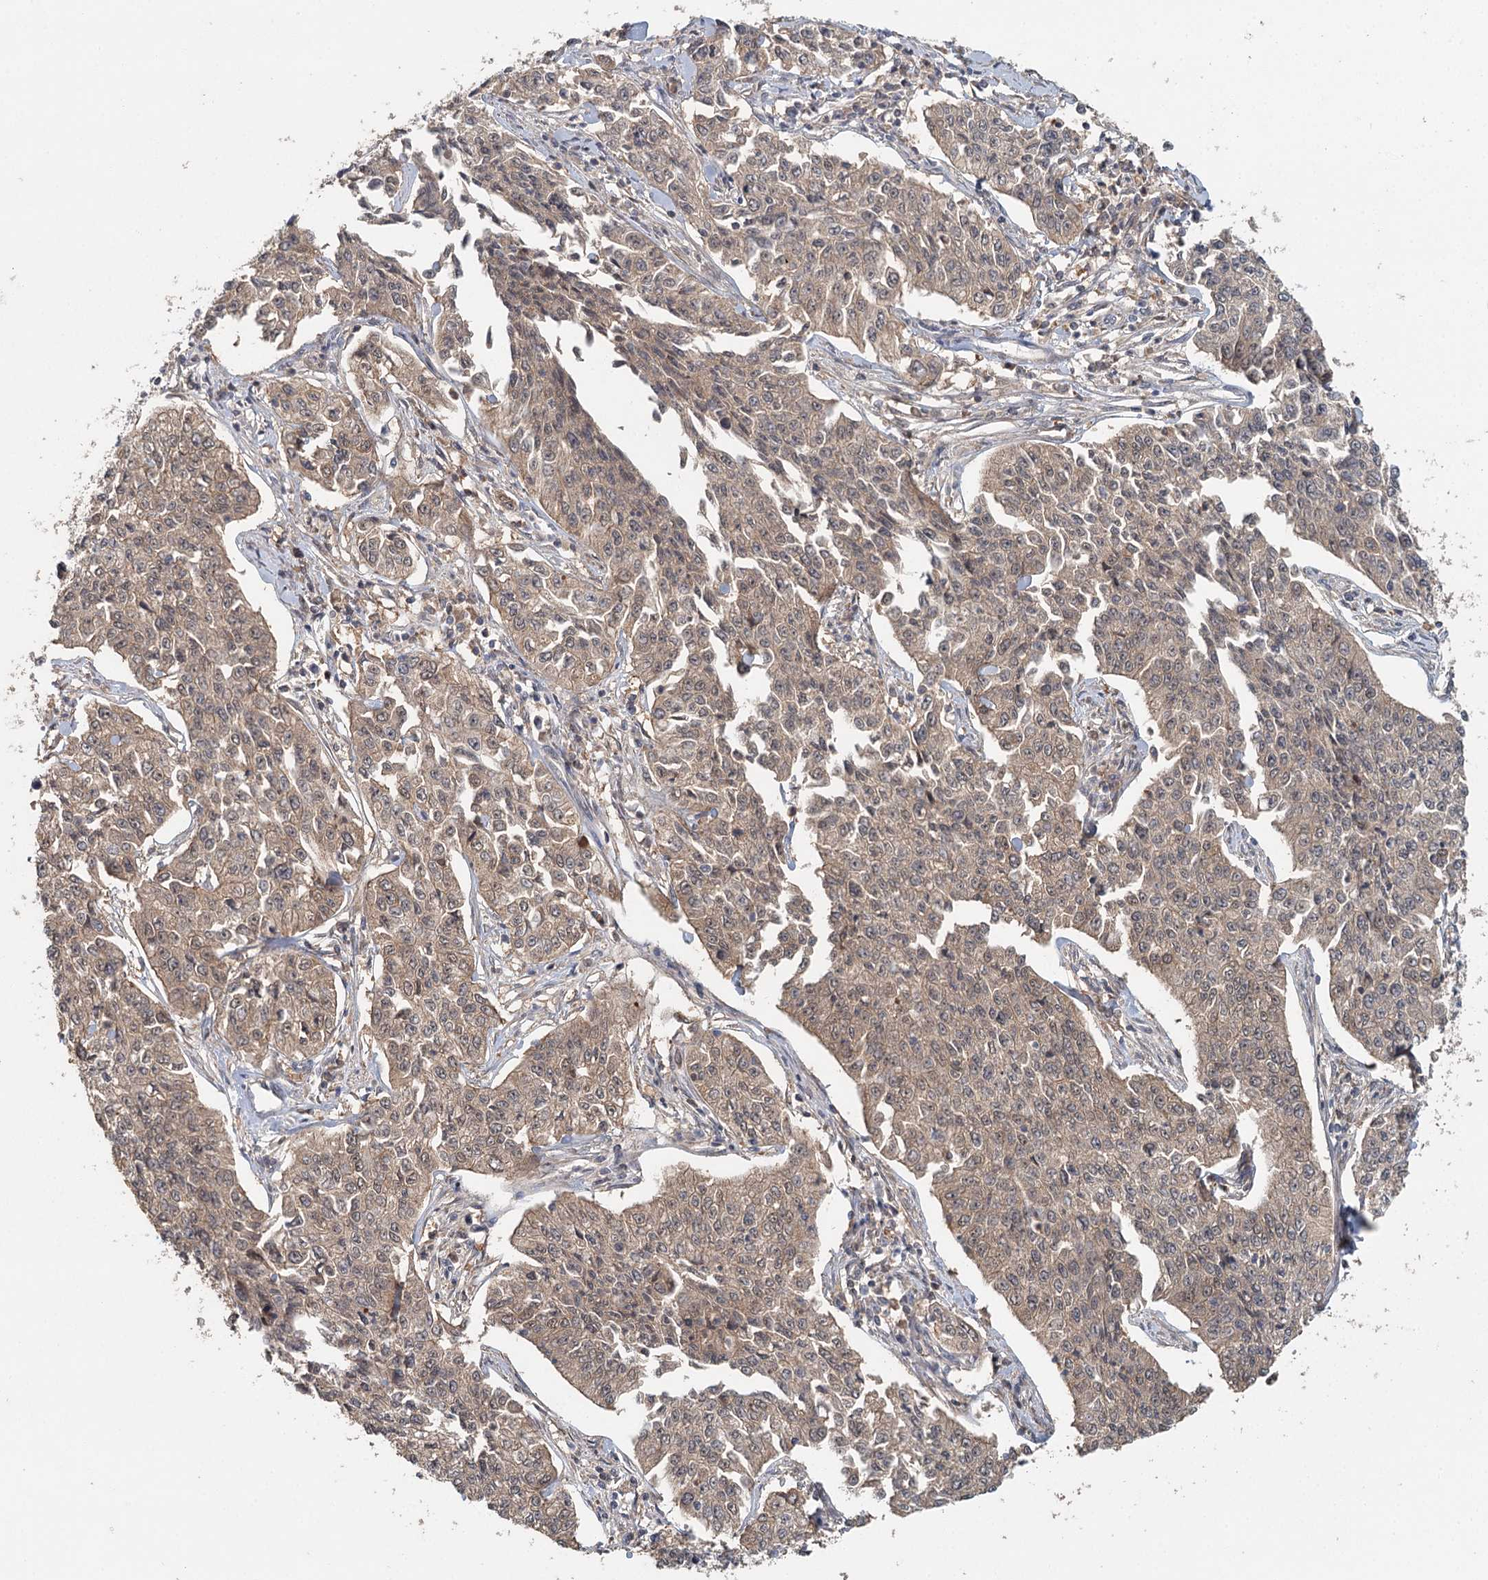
{"staining": {"intensity": "weak", "quantity": ">75%", "location": "cytoplasmic/membranous,nuclear"}, "tissue": "cervical cancer", "cell_type": "Tumor cells", "image_type": "cancer", "snomed": [{"axis": "morphology", "description": "Squamous cell carcinoma, NOS"}, {"axis": "topography", "description": "Cervix"}], "caption": "Immunohistochemical staining of human cervical cancer (squamous cell carcinoma) reveals weak cytoplasmic/membranous and nuclear protein expression in approximately >75% of tumor cells.", "gene": "ADK", "patient": {"sex": "female", "age": 35}}